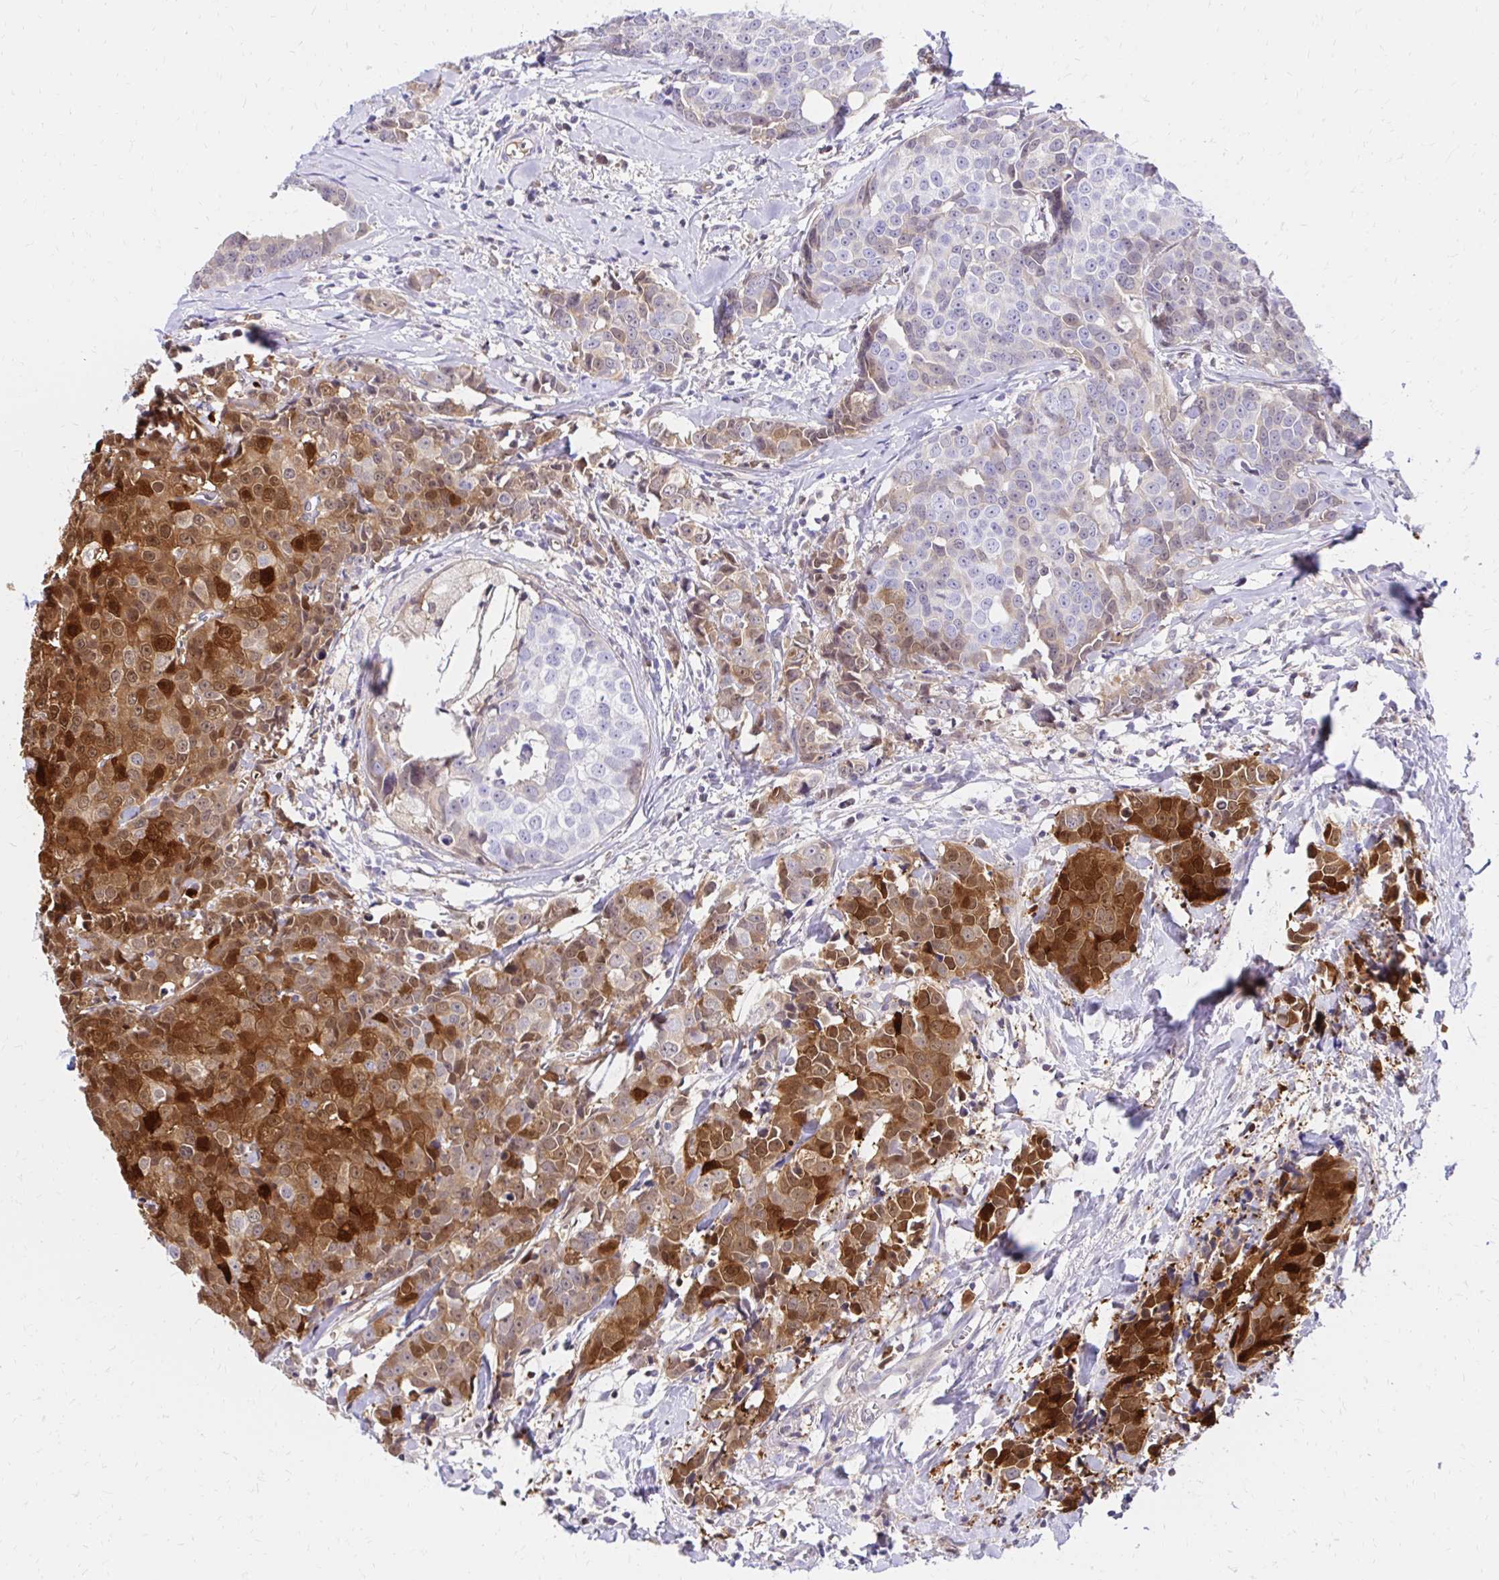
{"staining": {"intensity": "moderate", "quantity": "25%-75%", "location": "cytoplasmic/membranous,nuclear"}, "tissue": "breast cancer", "cell_type": "Tumor cells", "image_type": "cancer", "snomed": [{"axis": "morphology", "description": "Duct carcinoma"}, {"axis": "topography", "description": "Breast"}], "caption": "Breast cancer stained with a protein marker reveals moderate staining in tumor cells.", "gene": "S100G", "patient": {"sex": "female", "age": 80}}